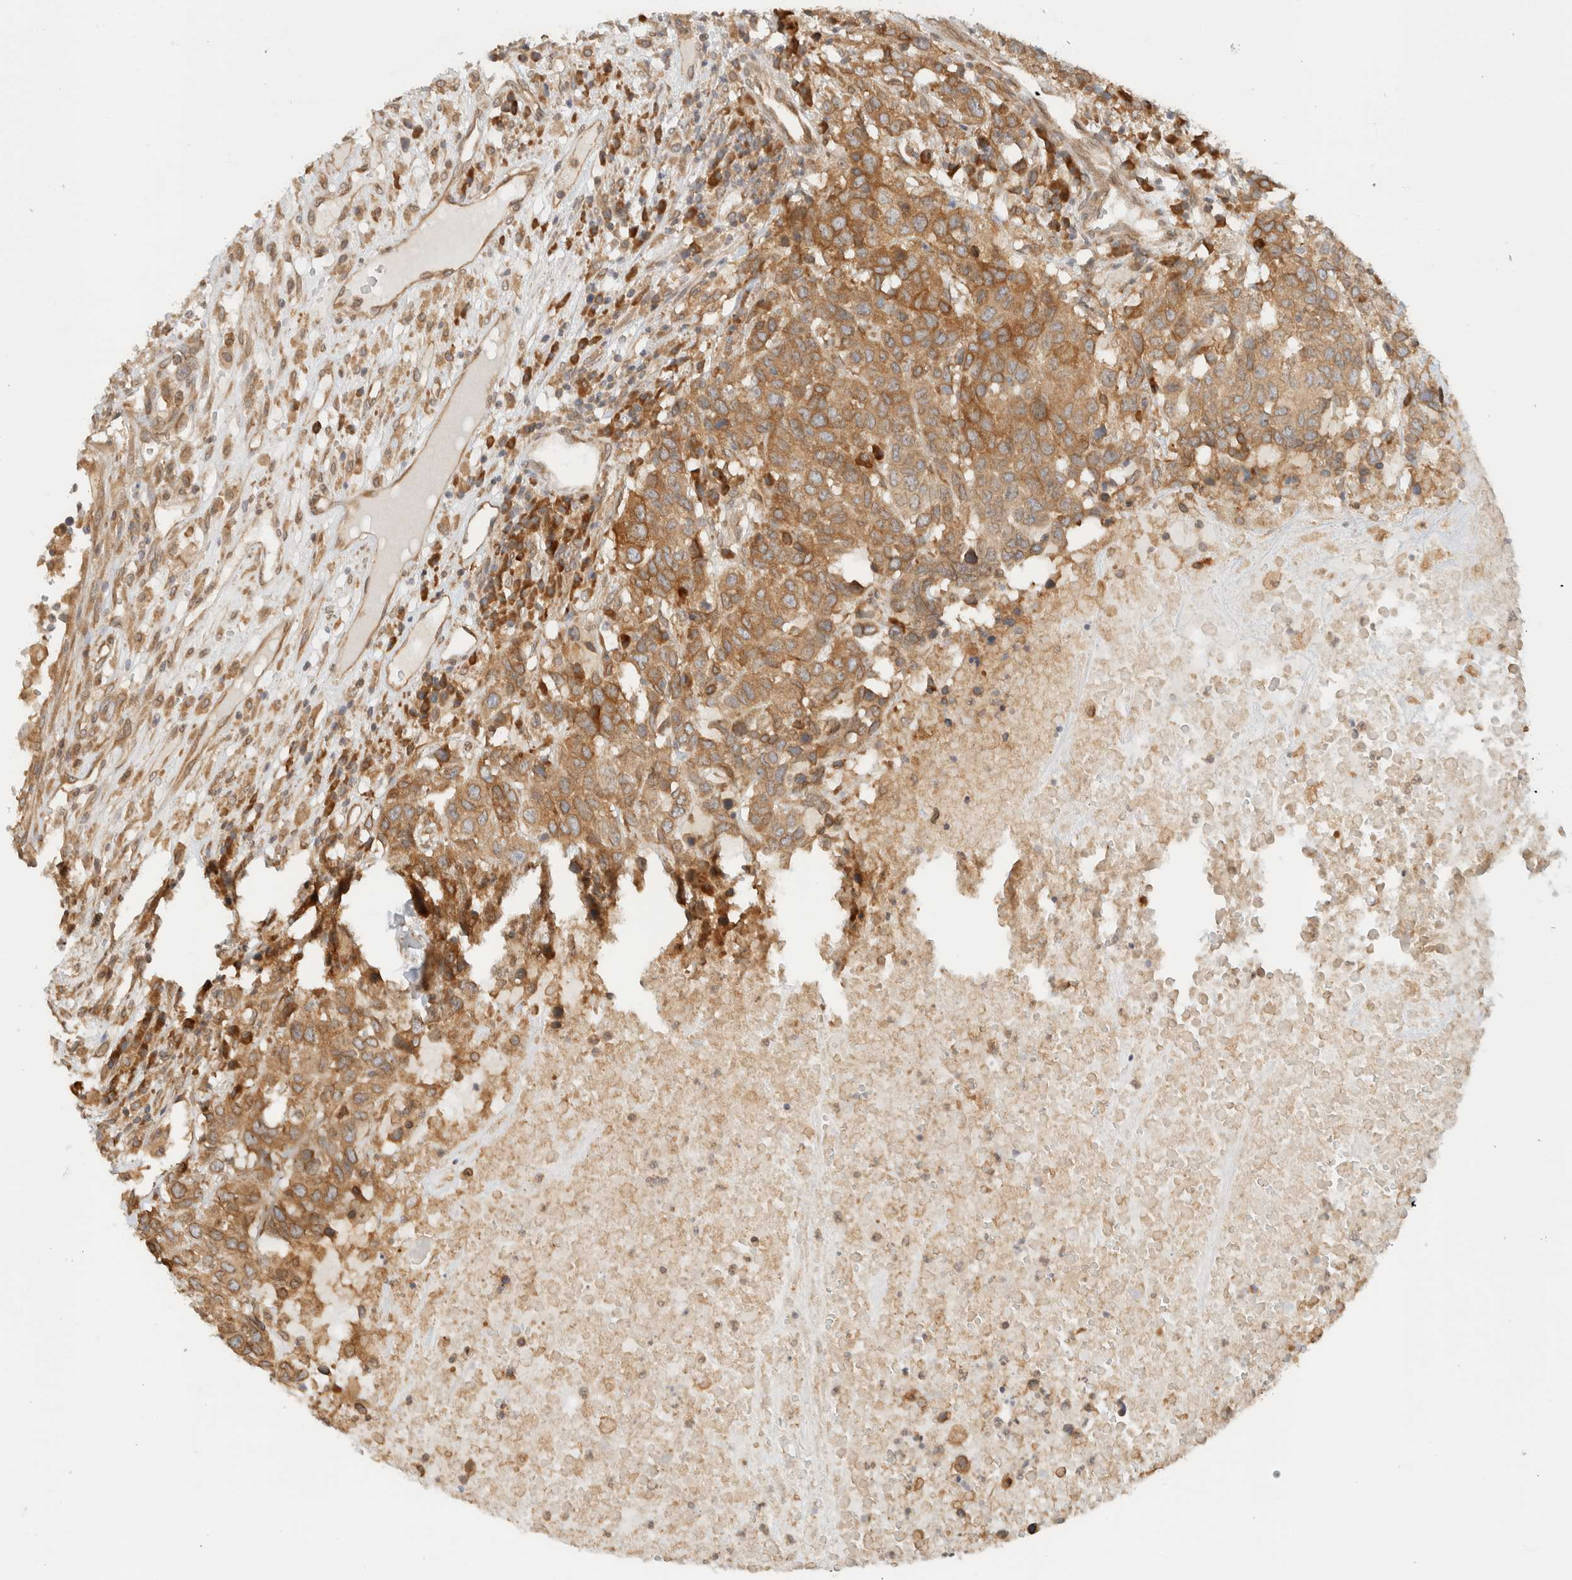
{"staining": {"intensity": "moderate", "quantity": ">75%", "location": "cytoplasmic/membranous"}, "tissue": "head and neck cancer", "cell_type": "Tumor cells", "image_type": "cancer", "snomed": [{"axis": "morphology", "description": "Squamous cell carcinoma, NOS"}, {"axis": "topography", "description": "Head-Neck"}], "caption": "Protein staining of squamous cell carcinoma (head and neck) tissue shows moderate cytoplasmic/membranous positivity in about >75% of tumor cells.", "gene": "ARFGEF2", "patient": {"sex": "male", "age": 66}}